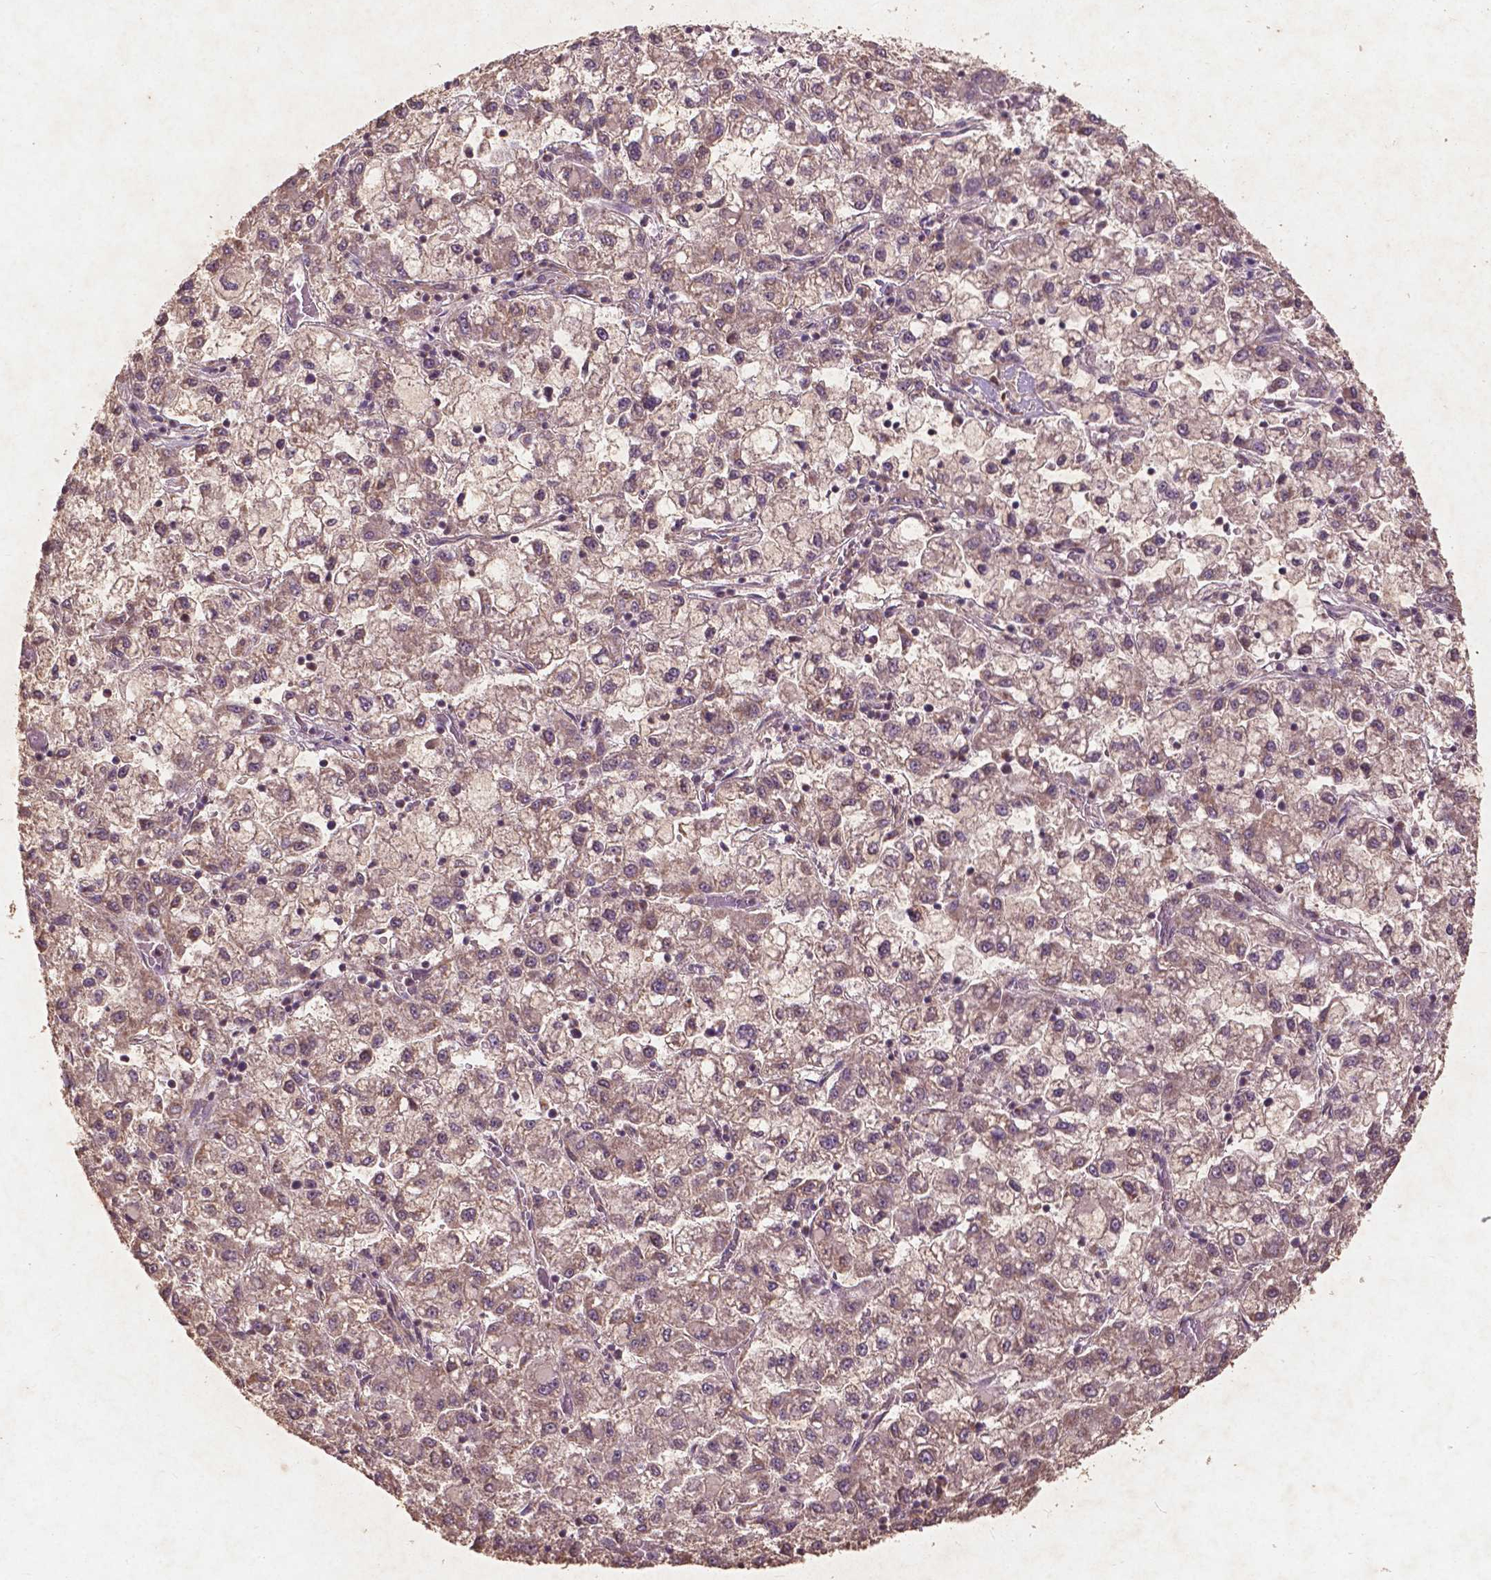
{"staining": {"intensity": "moderate", "quantity": ">75%", "location": "cytoplasmic/membranous"}, "tissue": "liver cancer", "cell_type": "Tumor cells", "image_type": "cancer", "snomed": [{"axis": "morphology", "description": "Carcinoma, Hepatocellular, NOS"}, {"axis": "topography", "description": "Liver"}], "caption": "A micrograph of liver hepatocellular carcinoma stained for a protein displays moderate cytoplasmic/membranous brown staining in tumor cells.", "gene": "ST6GALNAC5", "patient": {"sex": "male", "age": 40}}